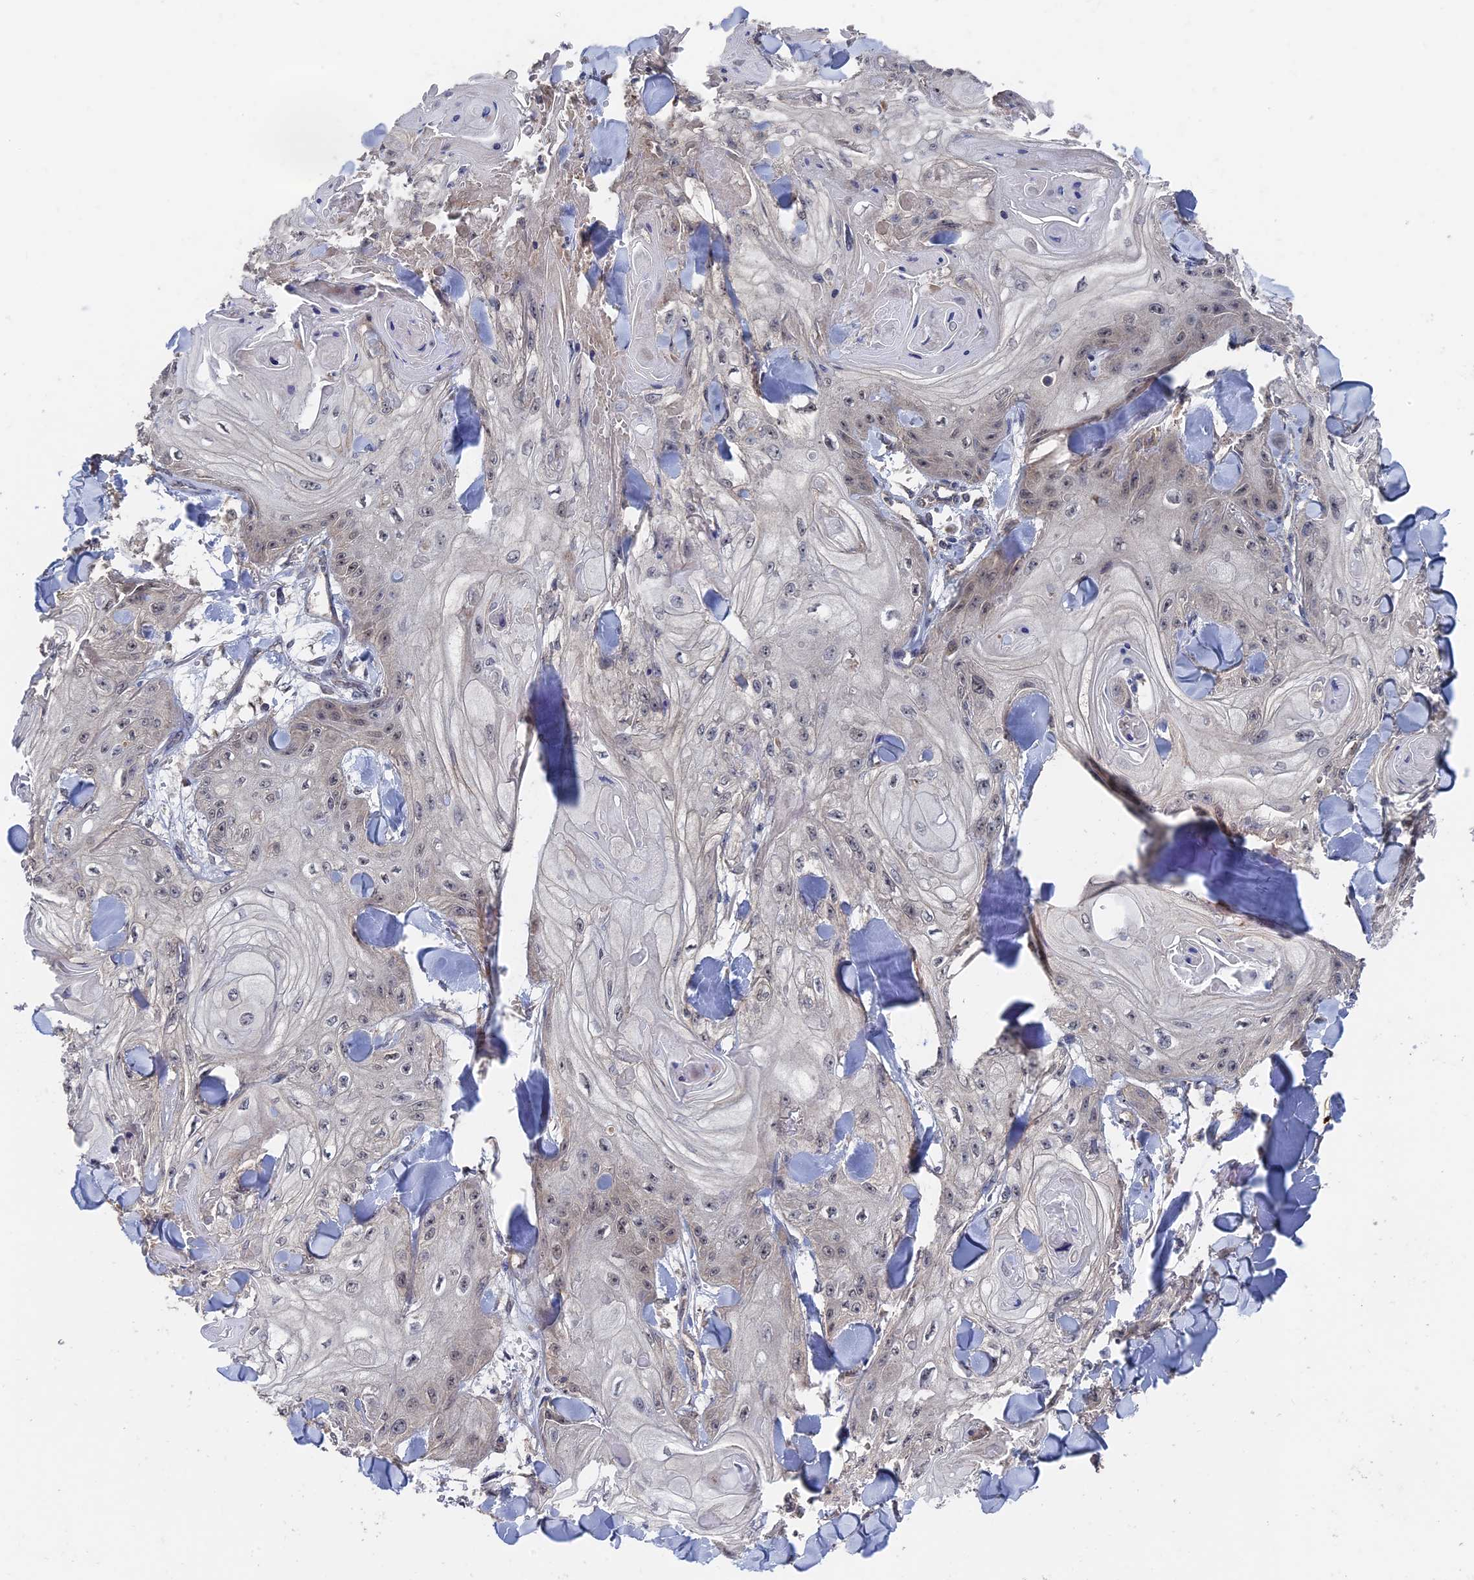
{"staining": {"intensity": "negative", "quantity": "none", "location": "none"}, "tissue": "skin cancer", "cell_type": "Tumor cells", "image_type": "cancer", "snomed": [{"axis": "morphology", "description": "Squamous cell carcinoma, NOS"}, {"axis": "topography", "description": "Skin"}], "caption": "DAB immunohistochemical staining of human skin squamous cell carcinoma demonstrates no significant positivity in tumor cells.", "gene": "RAB15", "patient": {"sex": "male", "age": 74}}